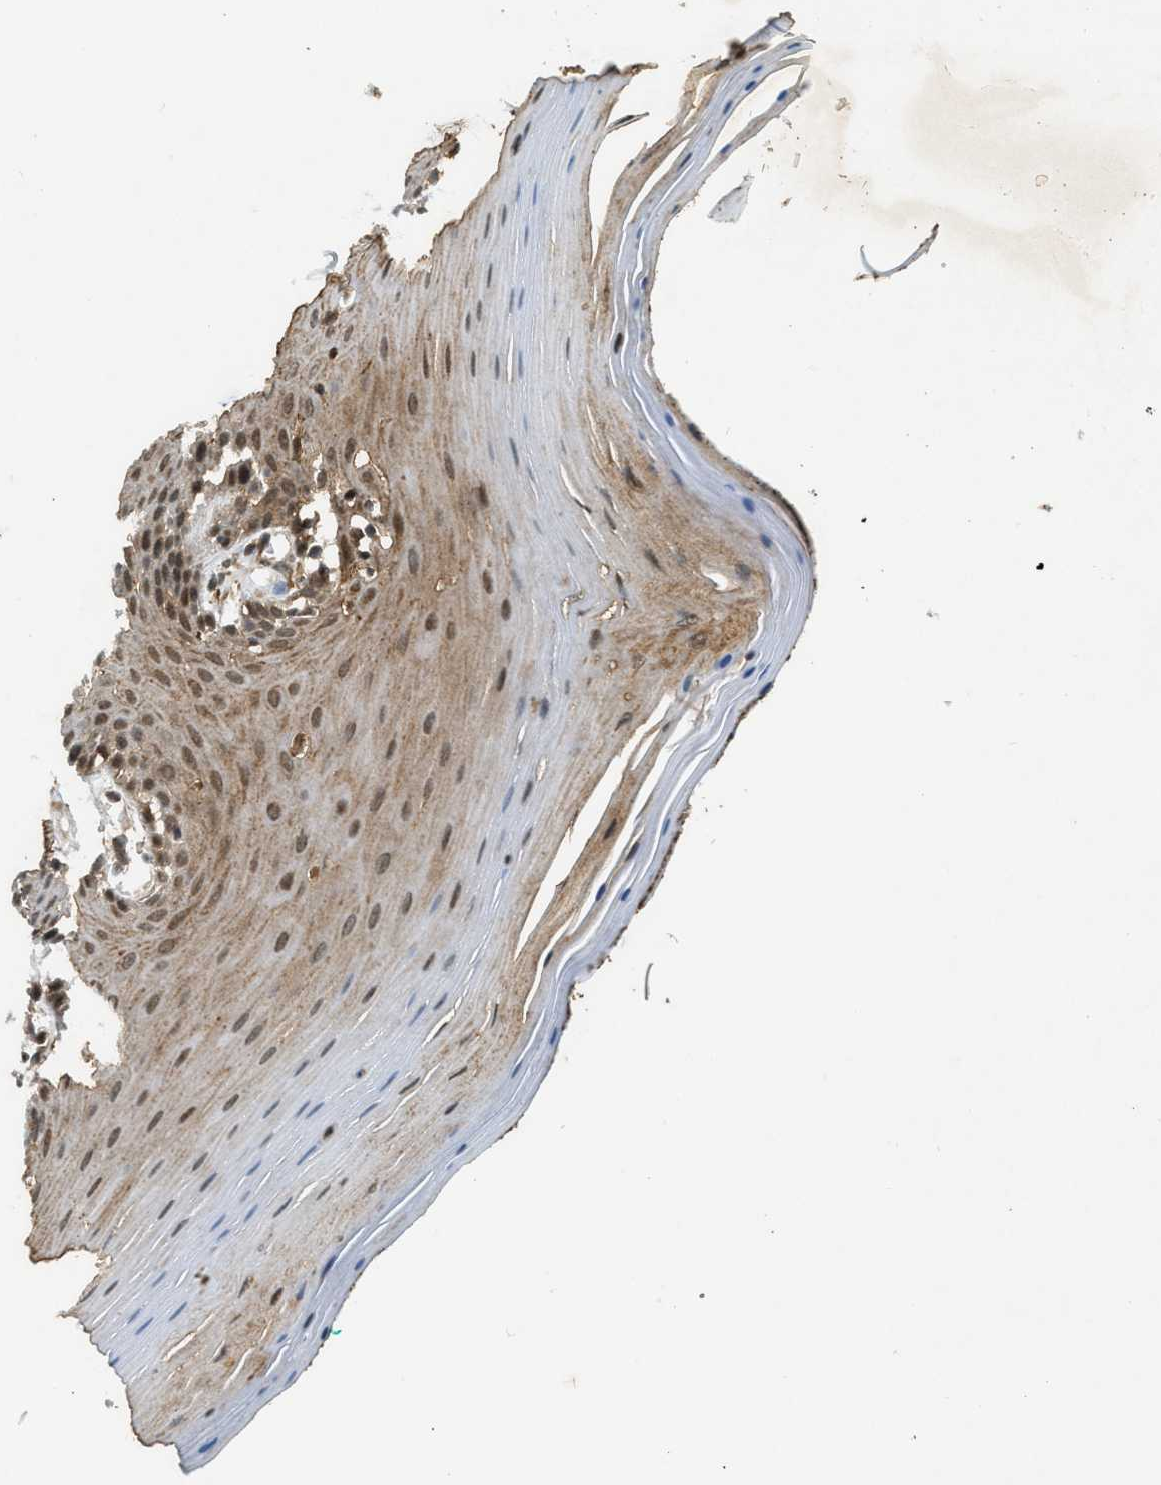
{"staining": {"intensity": "moderate", "quantity": ">75%", "location": "cytoplasmic/membranous,nuclear"}, "tissue": "oral mucosa", "cell_type": "Squamous epithelial cells", "image_type": "normal", "snomed": [{"axis": "morphology", "description": "Normal tissue, NOS"}, {"axis": "topography", "description": "Skeletal muscle"}, {"axis": "topography", "description": "Oral tissue"}], "caption": "Protein analysis of normal oral mucosa reveals moderate cytoplasmic/membranous,nuclear positivity in approximately >75% of squamous epithelial cells.", "gene": "EIF2AK3", "patient": {"sex": "male", "age": 58}}